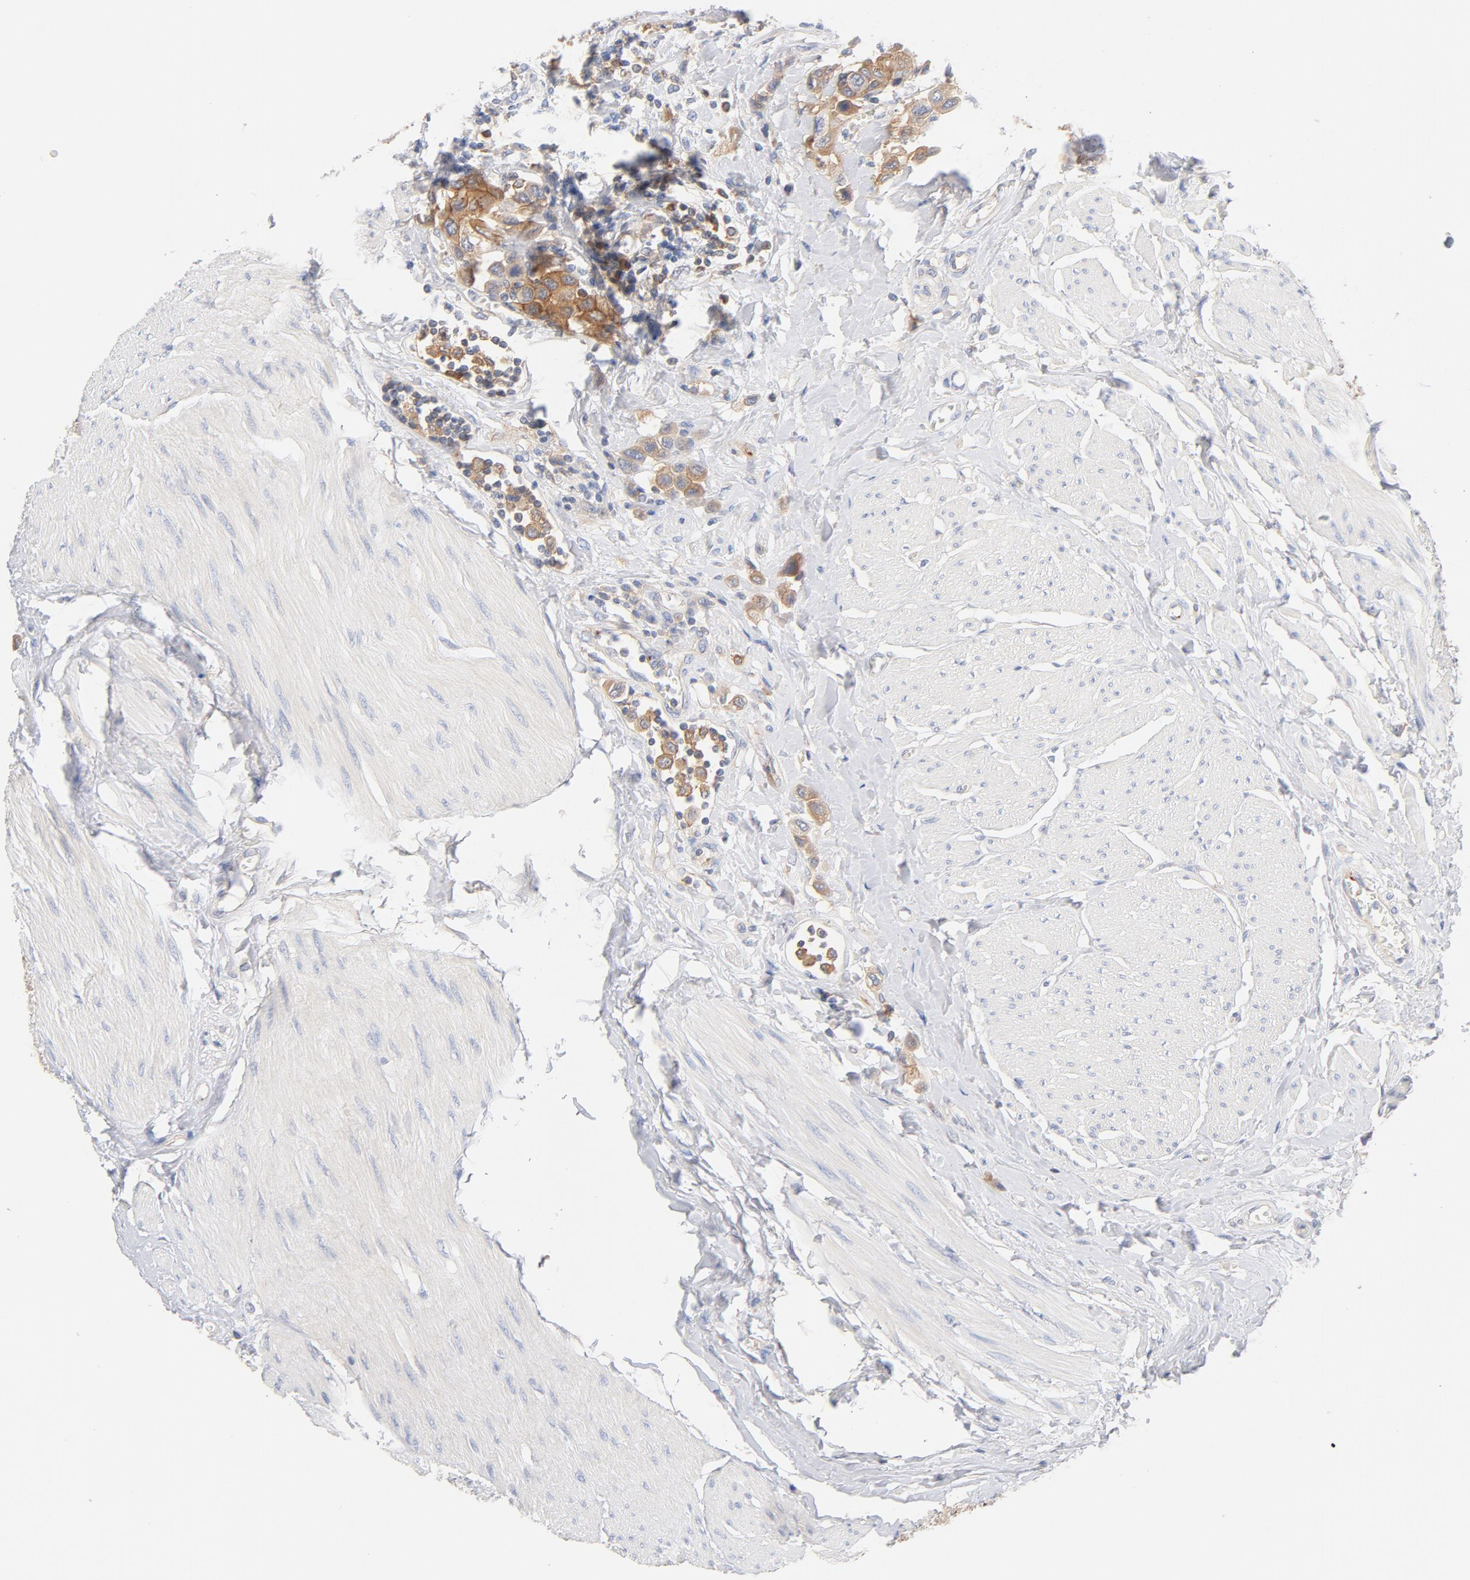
{"staining": {"intensity": "moderate", "quantity": ">75%", "location": "cytoplasmic/membranous"}, "tissue": "urothelial cancer", "cell_type": "Tumor cells", "image_type": "cancer", "snomed": [{"axis": "morphology", "description": "Urothelial carcinoma, High grade"}, {"axis": "topography", "description": "Urinary bladder"}], "caption": "Immunohistochemical staining of human urothelial carcinoma (high-grade) reveals medium levels of moderate cytoplasmic/membranous protein expression in approximately >75% of tumor cells.", "gene": "SRC", "patient": {"sex": "male", "age": 50}}